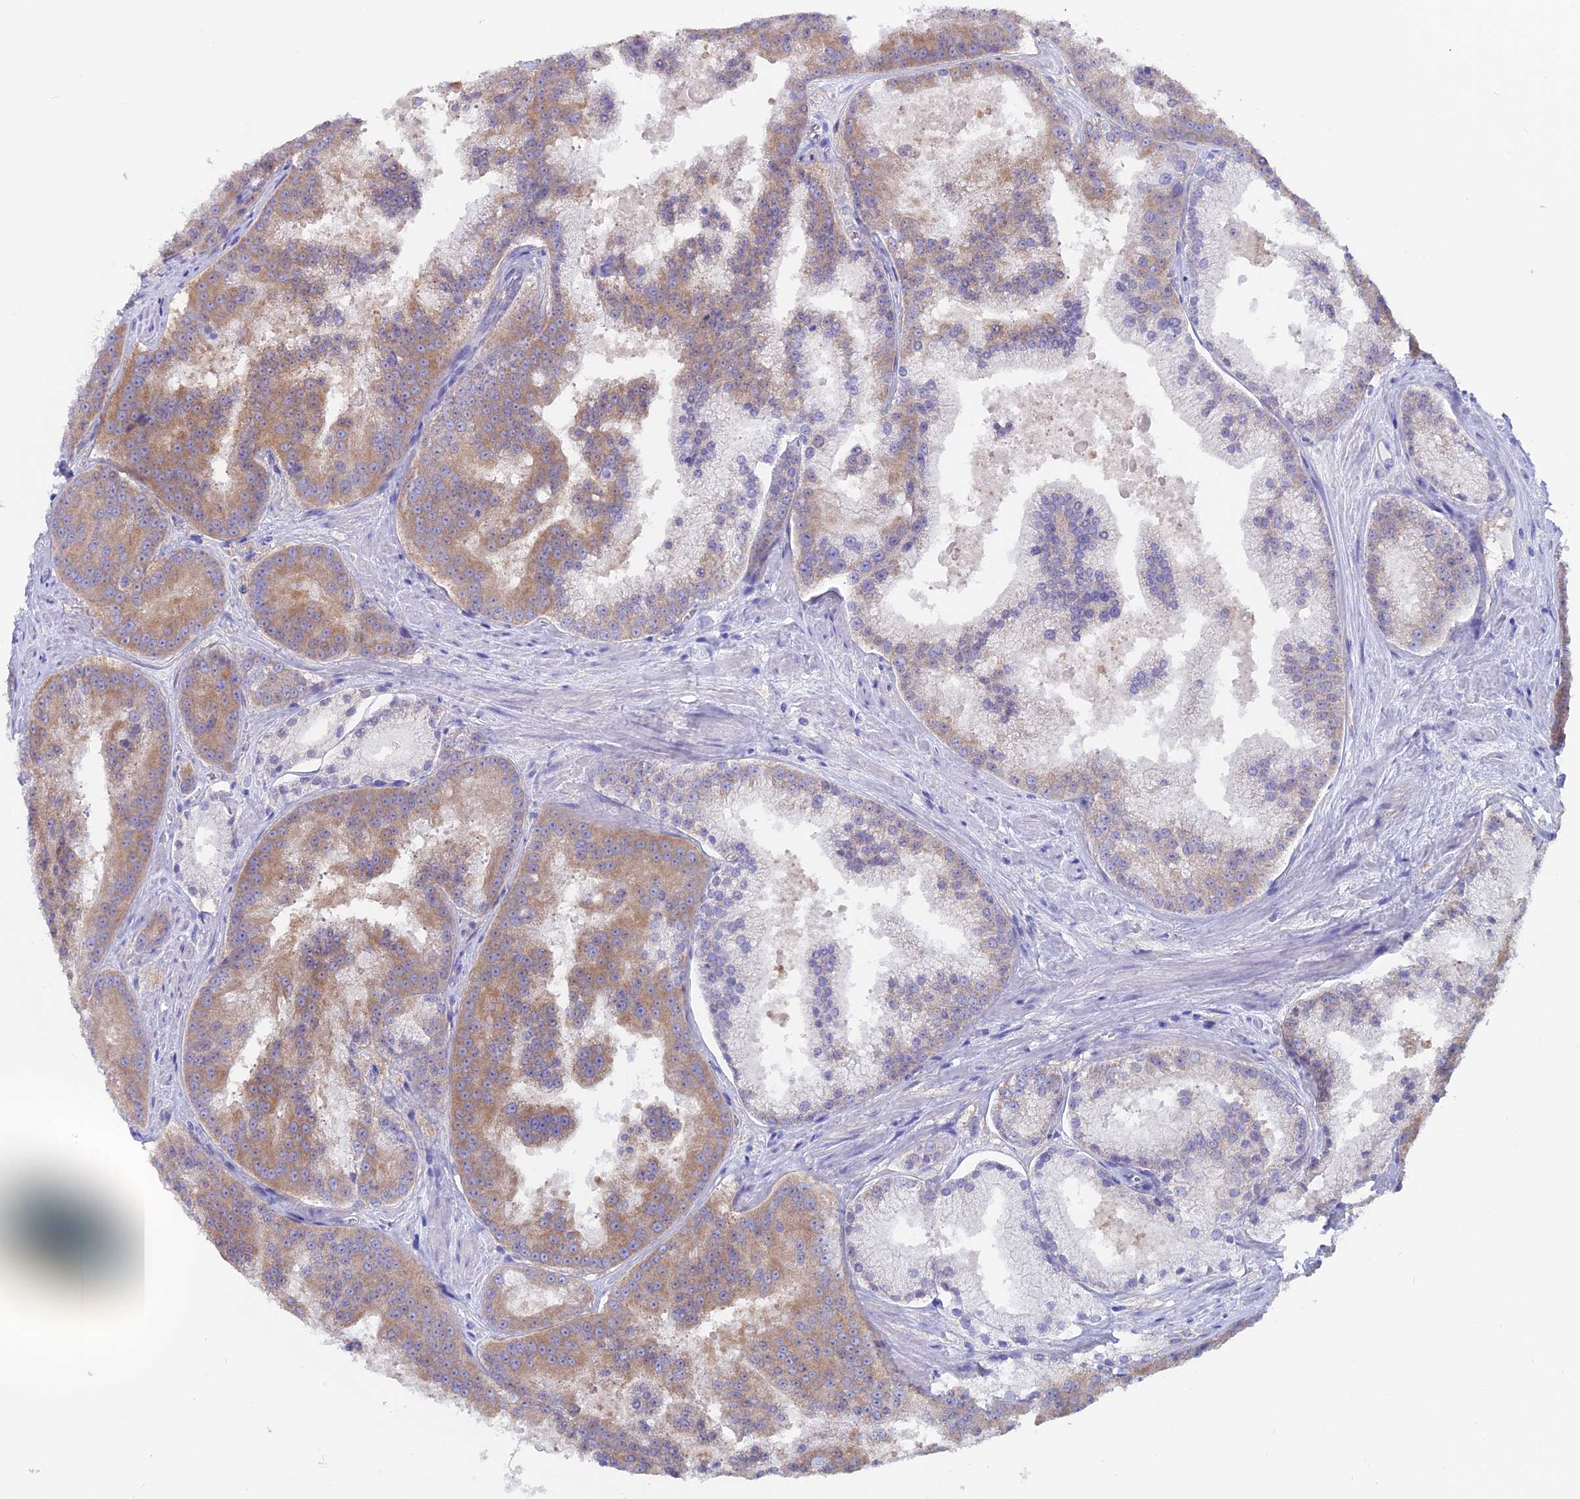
{"staining": {"intensity": "moderate", "quantity": ">75%", "location": "cytoplasmic/membranous"}, "tissue": "prostate cancer", "cell_type": "Tumor cells", "image_type": "cancer", "snomed": [{"axis": "morphology", "description": "Adenocarcinoma, High grade"}, {"axis": "topography", "description": "Prostate"}], "caption": "Human prostate adenocarcinoma (high-grade) stained with a brown dye exhibits moderate cytoplasmic/membranous positive staining in approximately >75% of tumor cells.", "gene": "LZTFL1", "patient": {"sex": "male", "age": 61}}